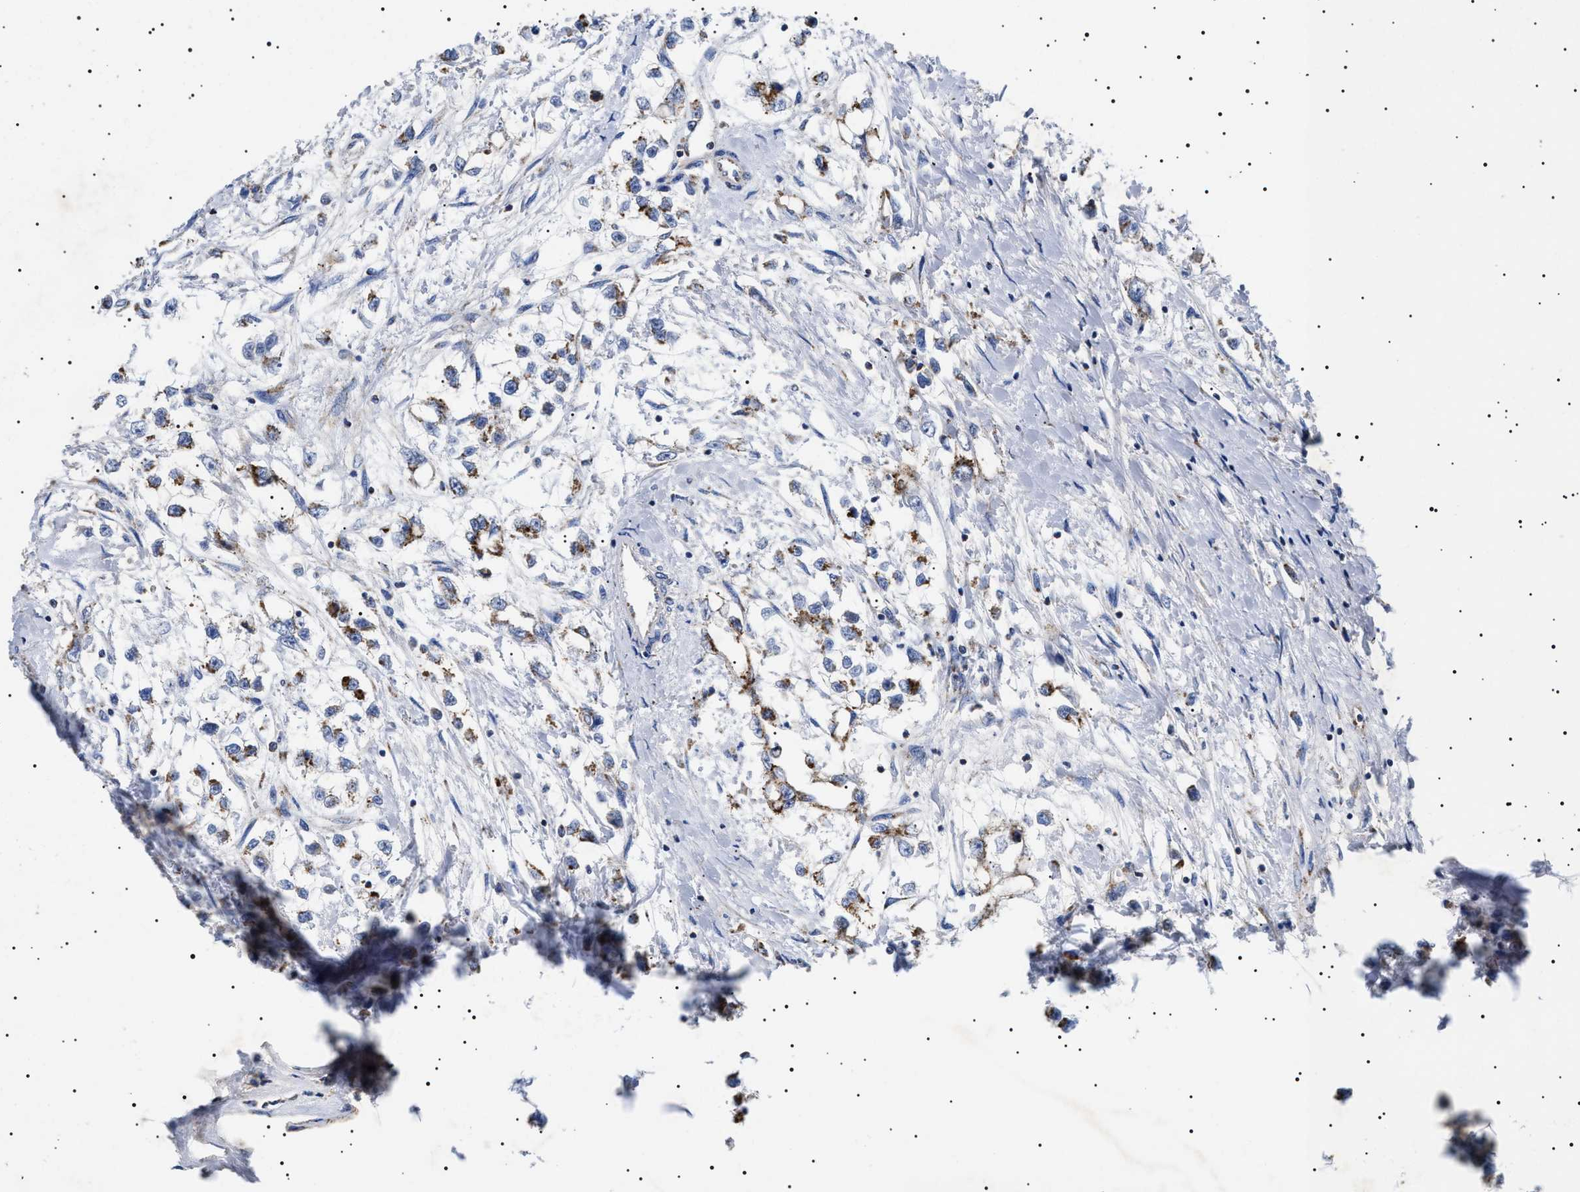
{"staining": {"intensity": "moderate", "quantity": "25%-75%", "location": "cytoplasmic/membranous"}, "tissue": "testis cancer", "cell_type": "Tumor cells", "image_type": "cancer", "snomed": [{"axis": "morphology", "description": "Seminoma, NOS"}, {"axis": "morphology", "description": "Carcinoma, Embryonal, NOS"}, {"axis": "topography", "description": "Testis"}], "caption": "DAB immunohistochemical staining of human testis embryonal carcinoma displays moderate cytoplasmic/membranous protein staining in about 25%-75% of tumor cells.", "gene": "CHRDL2", "patient": {"sex": "male", "age": 51}}